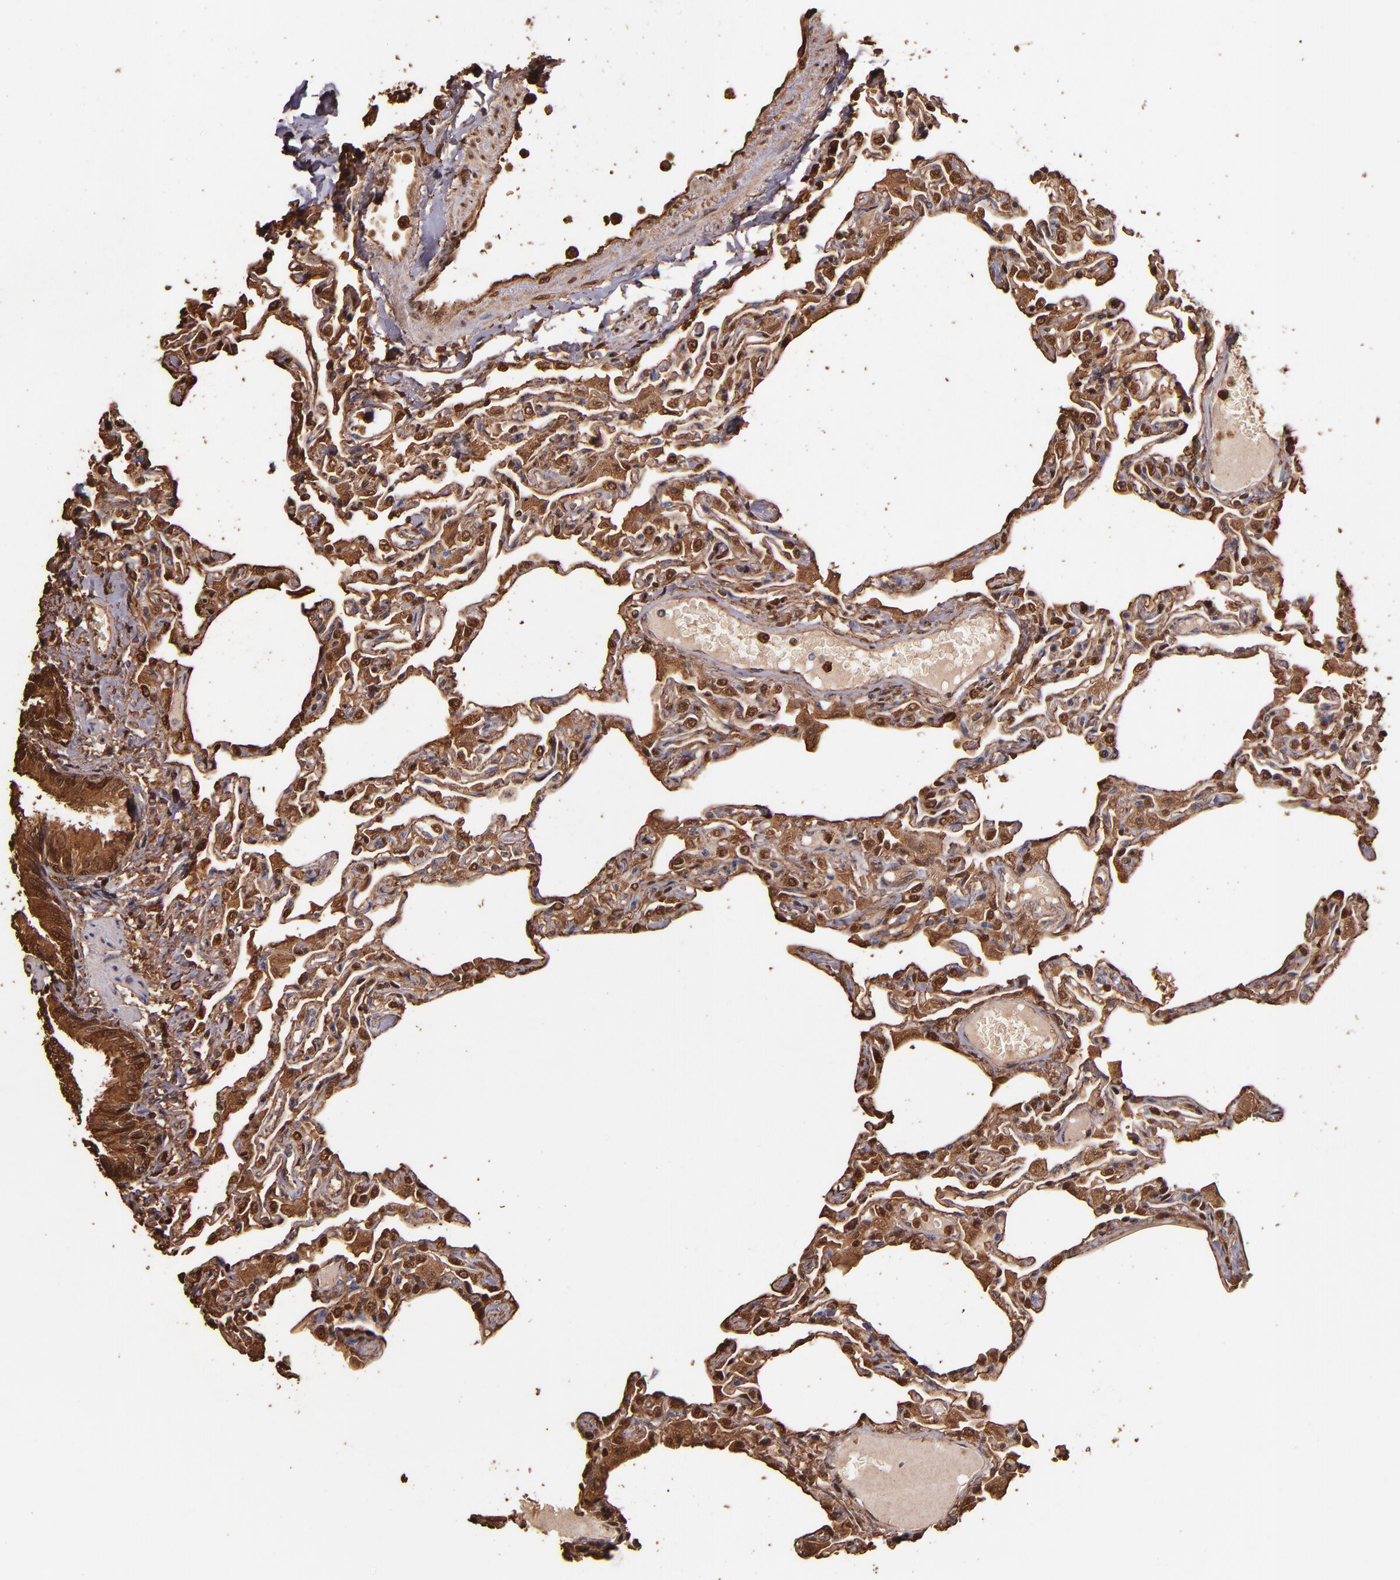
{"staining": {"intensity": "strong", "quantity": ">75%", "location": "cytoplasmic/membranous,nuclear"}, "tissue": "lung", "cell_type": "Alveolar cells", "image_type": "normal", "snomed": [{"axis": "morphology", "description": "Normal tissue, NOS"}, {"axis": "topography", "description": "Lung"}], "caption": "Alveolar cells reveal strong cytoplasmic/membranous,nuclear expression in about >75% of cells in benign lung.", "gene": "S100A6", "patient": {"sex": "female", "age": 49}}